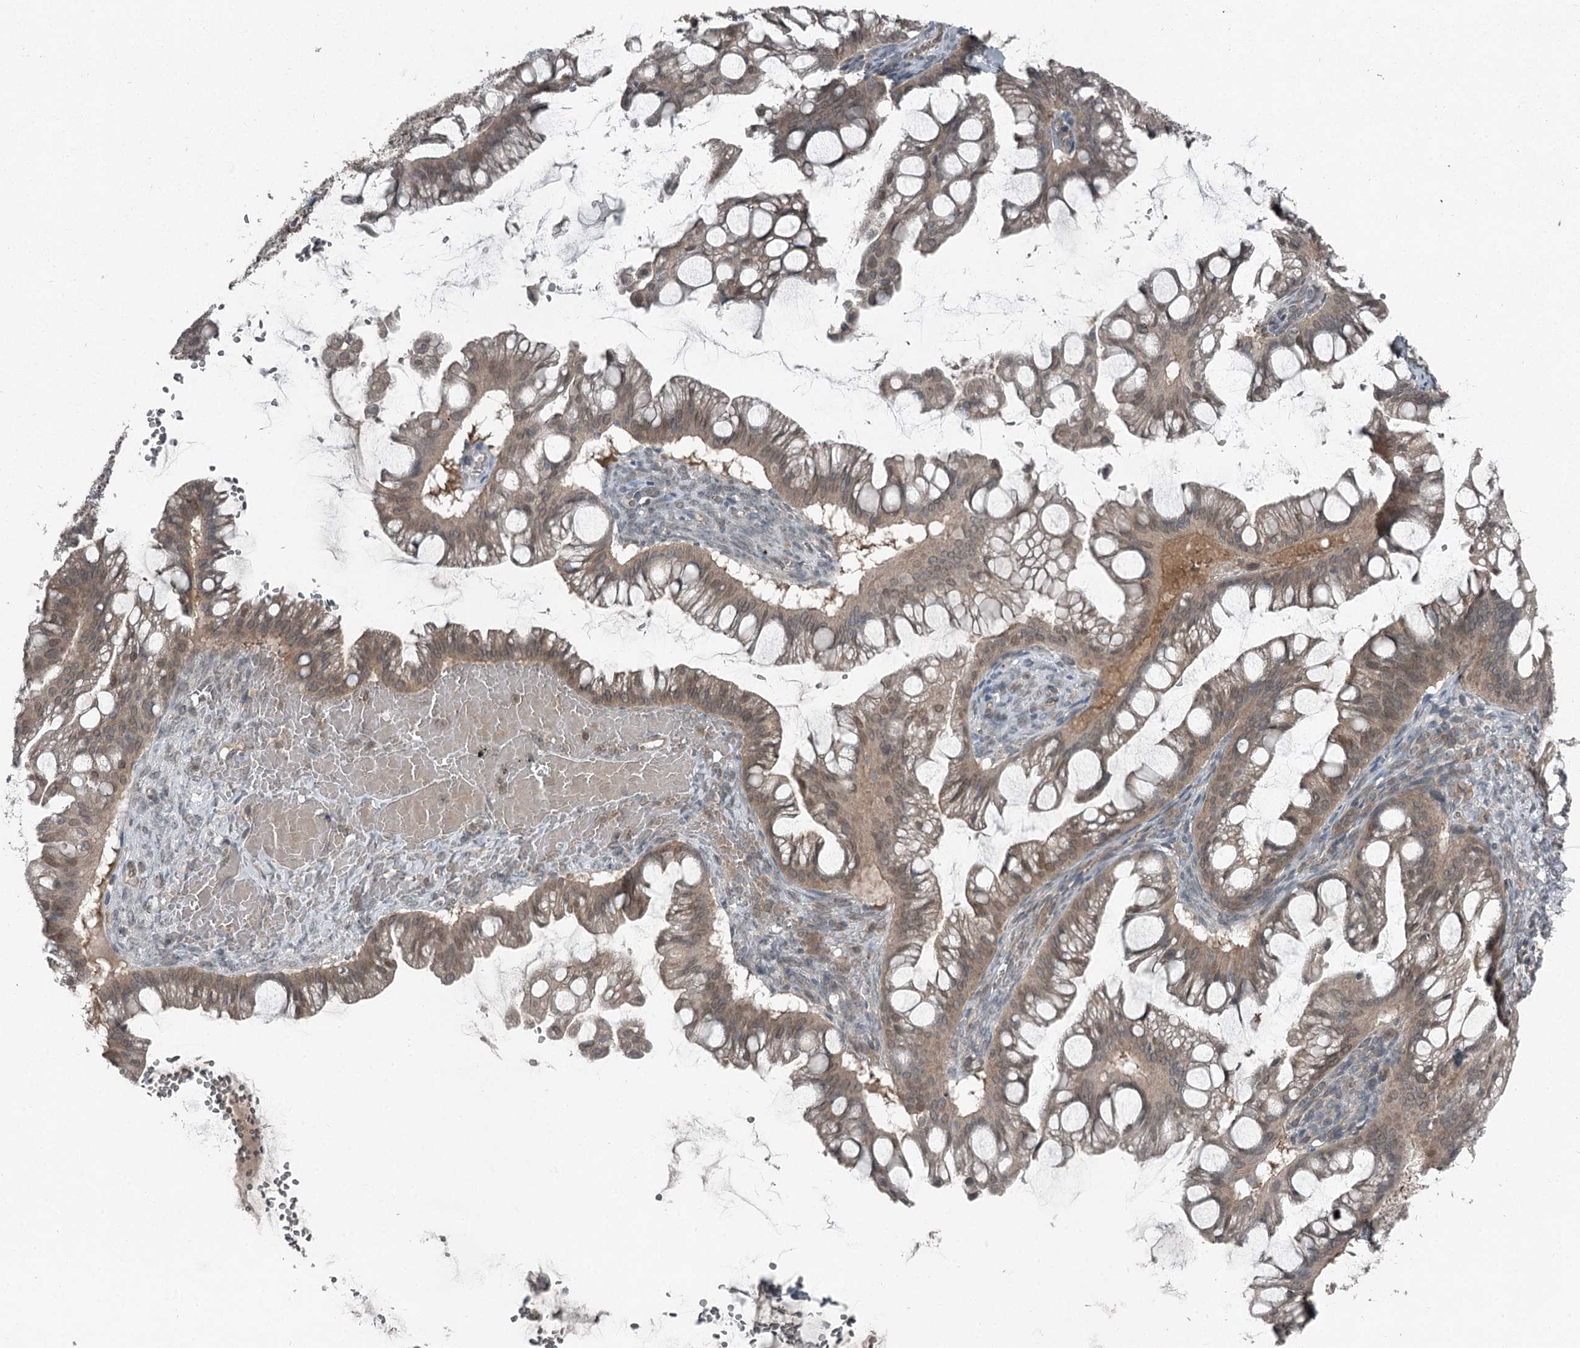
{"staining": {"intensity": "weak", "quantity": "25%-75%", "location": "cytoplasmic/membranous,nuclear"}, "tissue": "ovarian cancer", "cell_type": "Tumor cells", "image_type": "cancer", "snomed": [{"axis": "morphology", "description": "Cystadenocarcinoma, mucinous, NOS"}, {"axis": "topography", "description": "Ovary"}], "caption": "Tumor cells display low levels of weak cytoplasmic/membranous and nuclear expression in approximately 25%-75% of cells in ovarian mucinous cystadenocarcinoma. The staining was performed using DAB to visualize the protein expression in brown, while the nuclei were stained in blue with hematoxylin (Magnification: 20x).", "gene": "SLC39A8", "patient": {"sex": "female", "age": 73}}